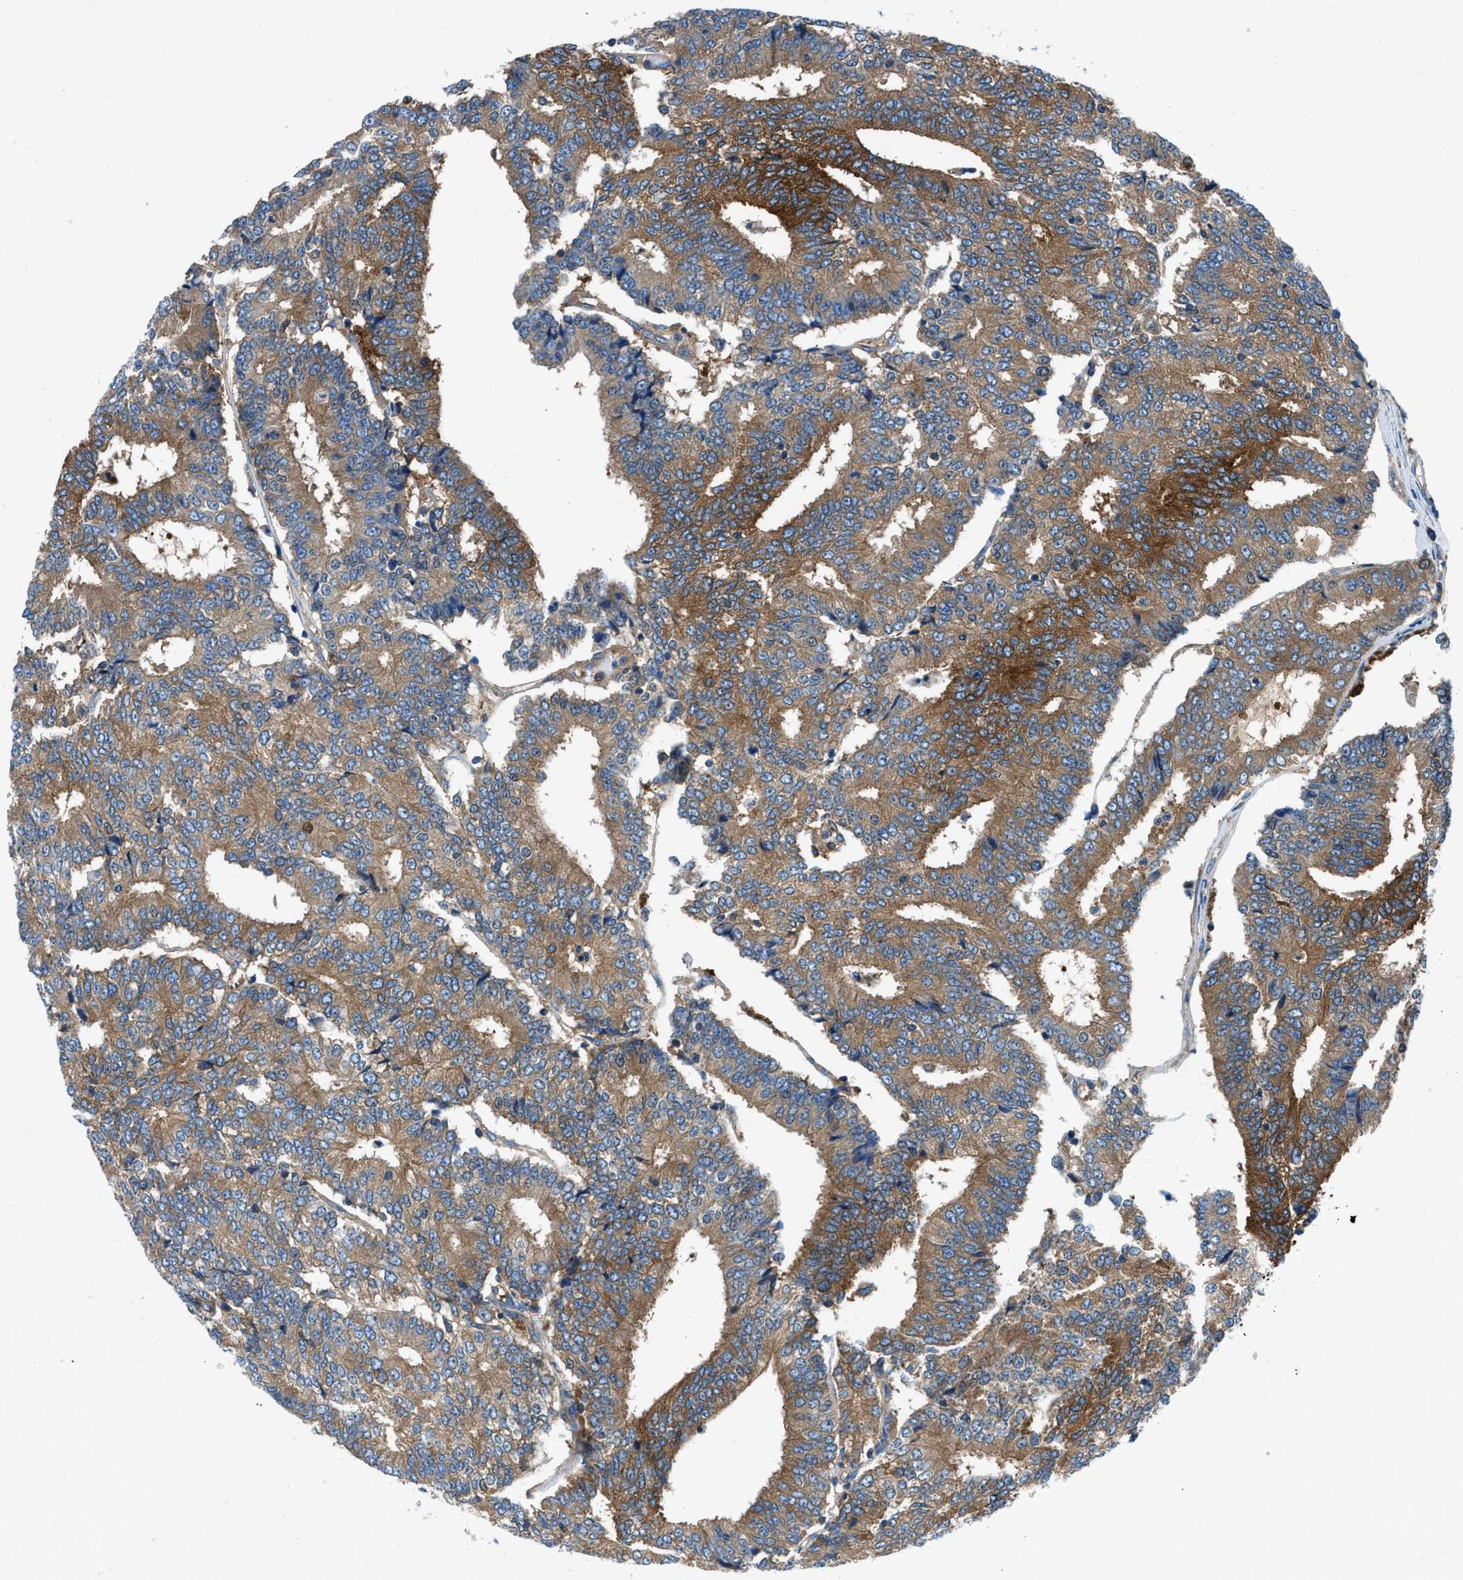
{"staining": {"intensity": "moderate", "quantity": ">75%", "location": "cytoplasmic/membranous"}, "tissue": "prostate cancer", "cell_type": "Tumor cells", "image_type": "cancer", "snomed": [{"axis": "morphology", "description": "Normal tissue, NOS"}, {"axis": "morphology", "description": "Adenocarcinoma, High grade"}, {"axis": "topography", "description": "Prostate"}, {"axis": "topography", "description": "Seminal veicle"}], "caption": "The photomicrograph displays a brown stain indicating the presence of a protein in the cytoplasmic/membranous of tumor cells in high-grade adenocarcinoma (prostate).", "gene": "SARS1", "patient": {"sex": "male", "age": 55}}